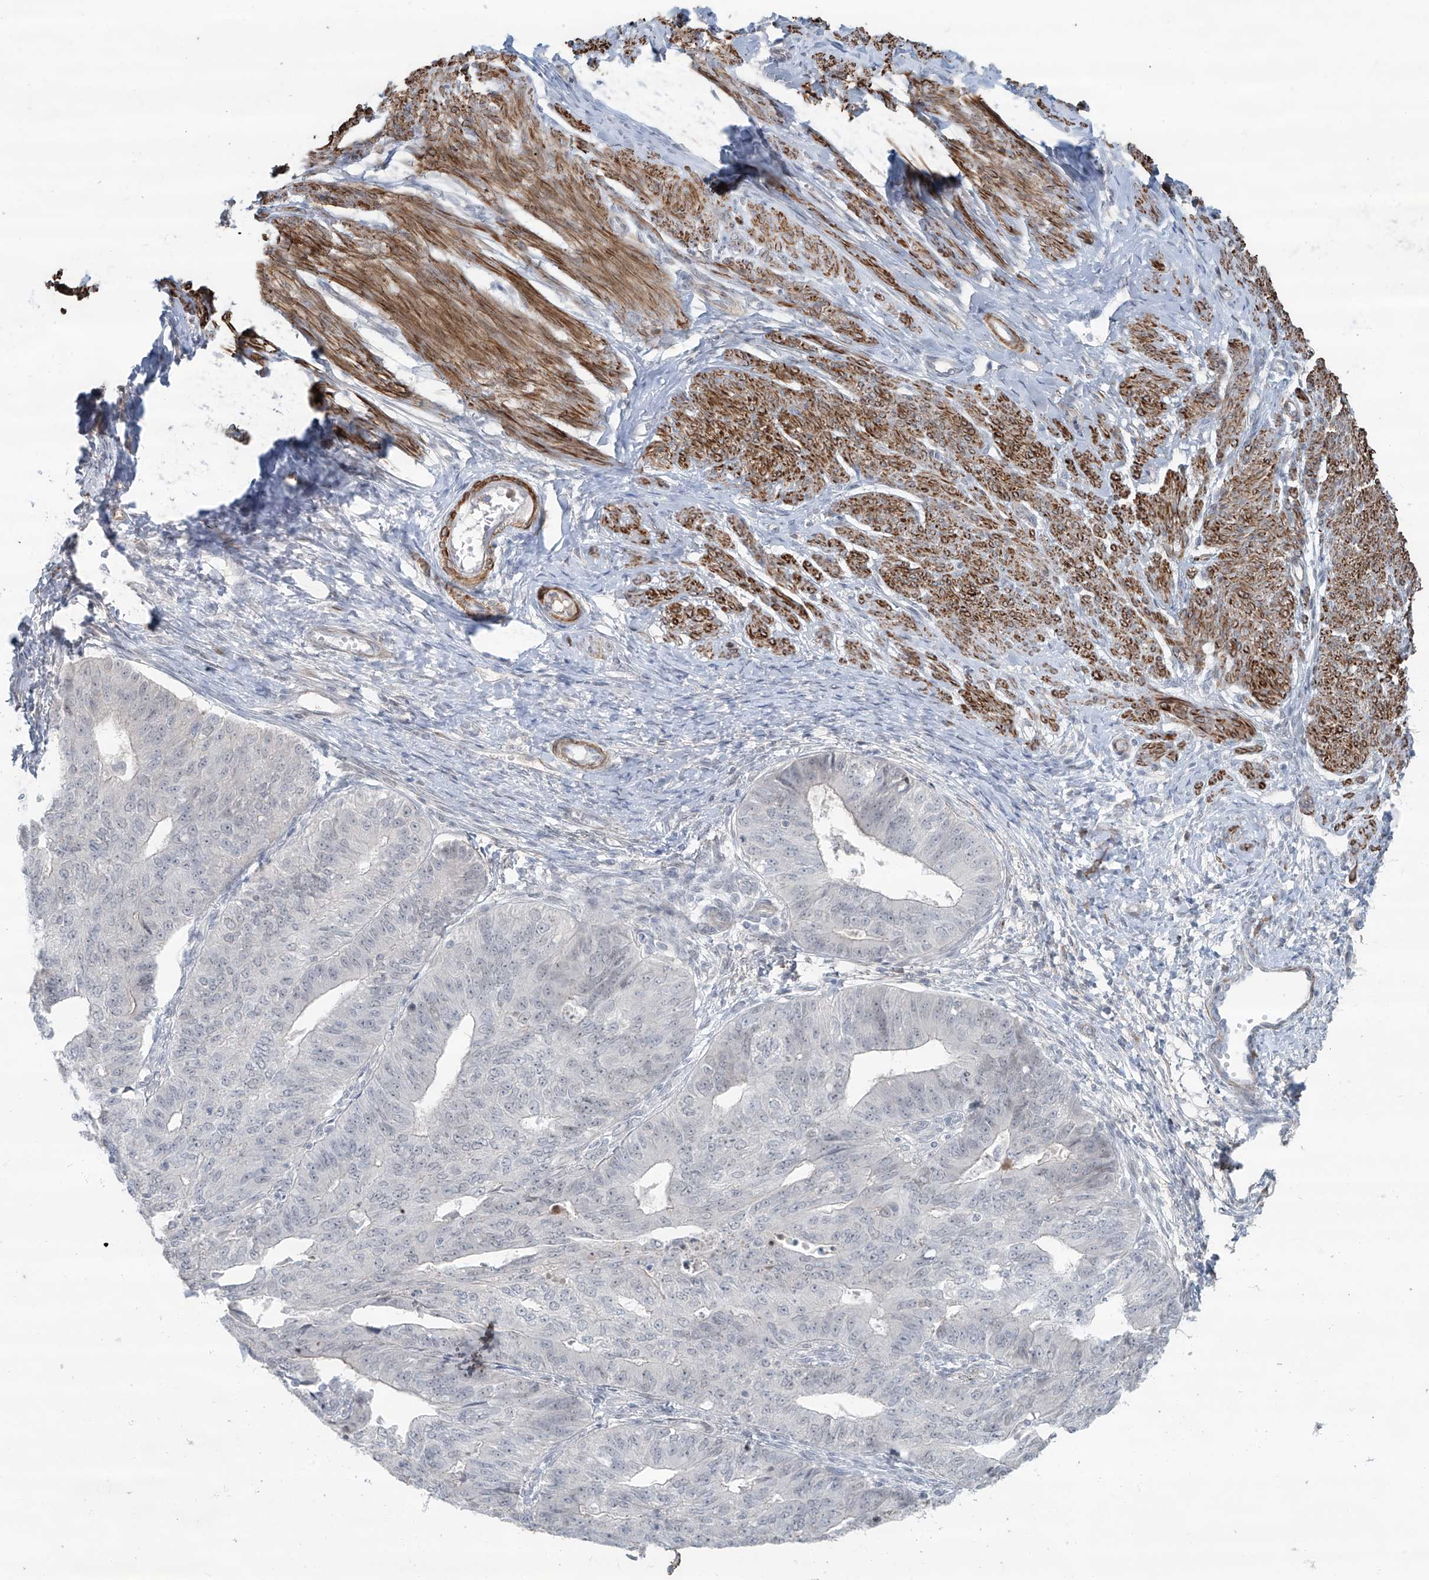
{"staining": {"intensity": "negative", "quantity": "none", "location": "none"}, "tissue": "endometrial cancer", "cell_type": "Tumor cells", "image_type": "cancer", "snomed": [{"axis": "morphology", "description": "Adenocarcinoma, NOS"}, {"axis": "topography", "description": "Endometrium"}], "caption": "Endometrial cancer (adenocarcinoma) stained for a protein using IHC reveals no staining tumor cells.", "gene": "RASGEF1A", "patient": {"sex": "female", "age": 32}}